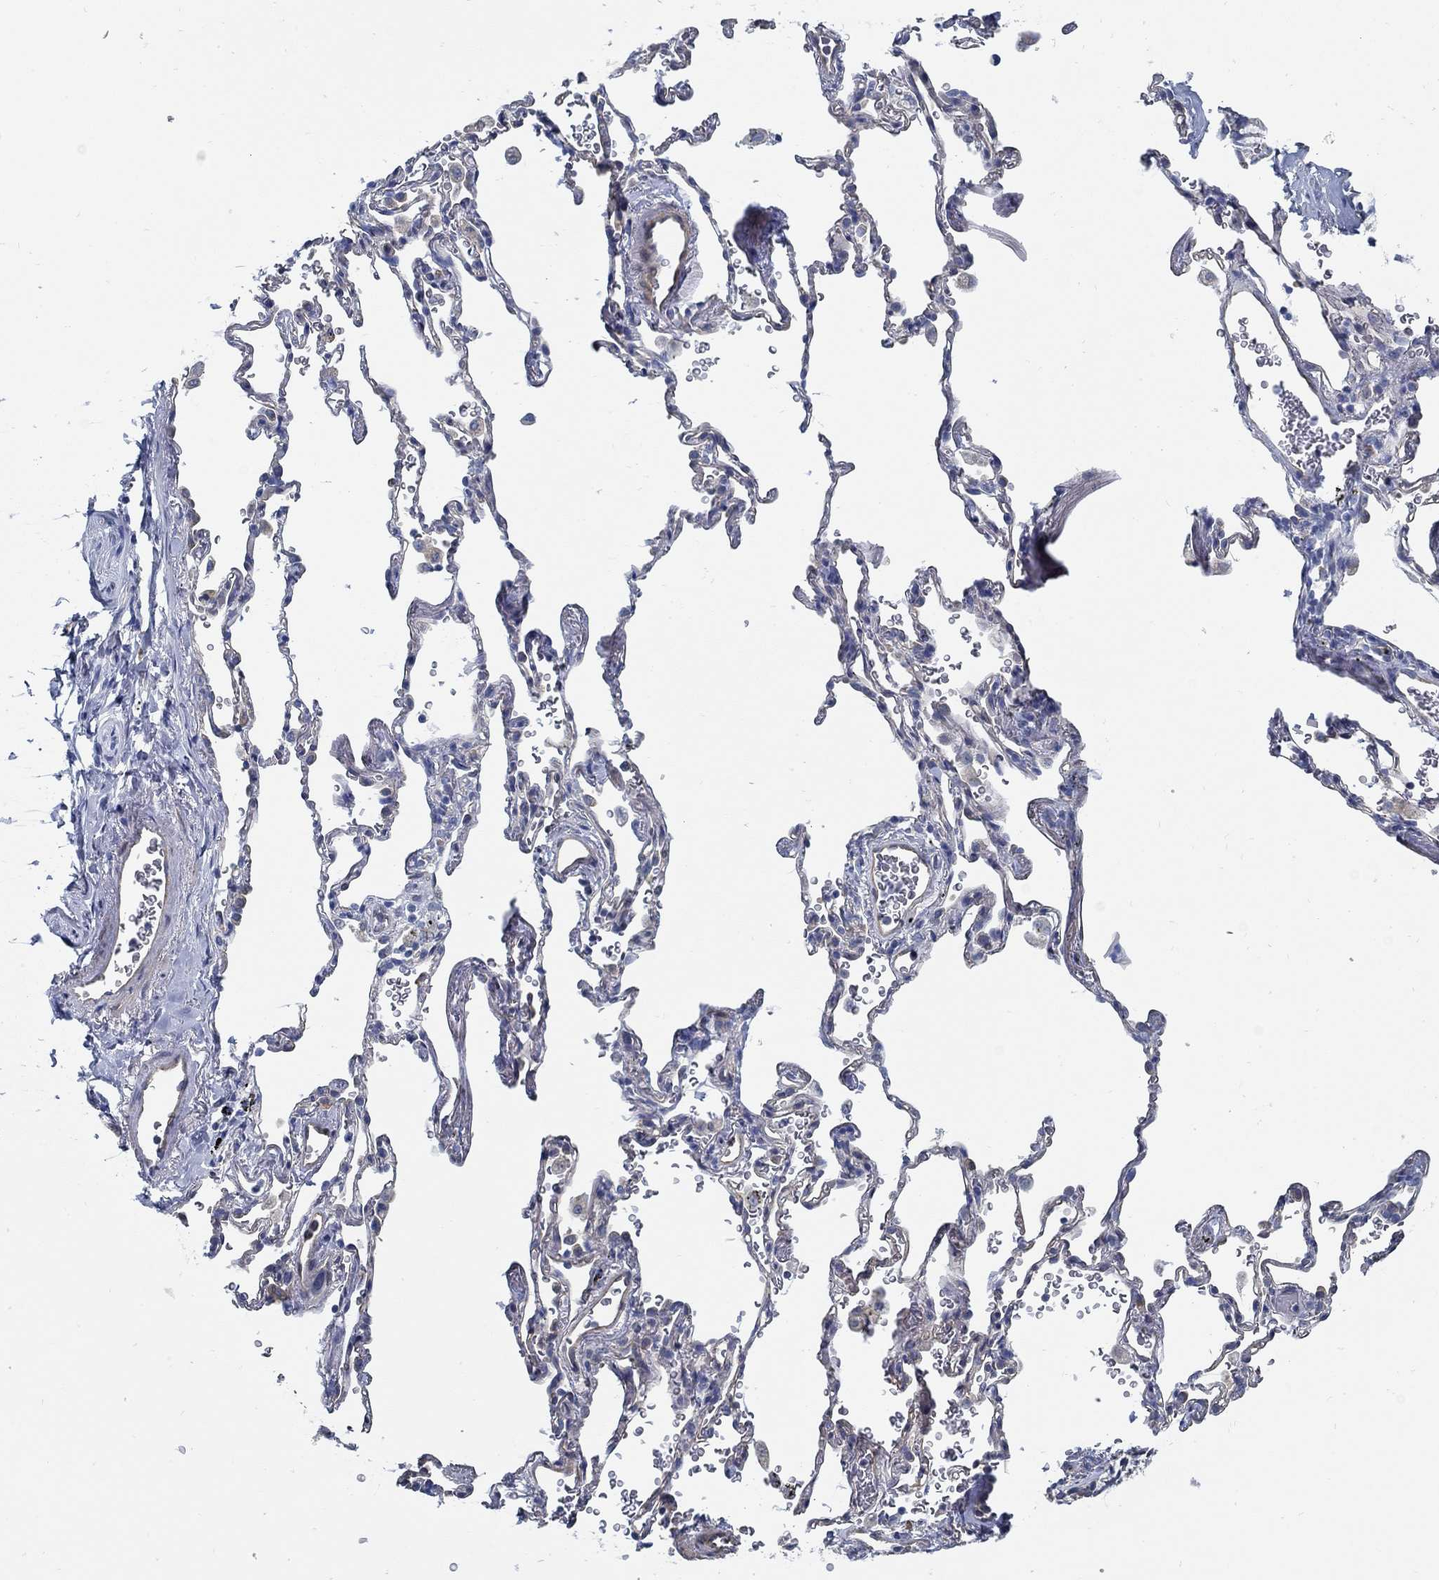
{"staining": {"intensity": "negative", "quantity": "none", "location": "none"}, "tissue": "soft tissue", "cell_type": "Fibroblasts", "image_type": "normal", "snomed": [{"axis": "morphology", "description": "Normal tissue, NOS"}, {"axis": "morphology", "description": "Adenocarcinoma, NOS"}, {"axis": "topography", "description": "Cartilage tissue"}, {"axis": "topography", "description": "Lung"}], "caption": "IHC micrograph of unremarkable human soft tissue stained for a protein (brown), which displays no positivity in fibroblasts. Brightfield microscopy of immunohistochemistry (IHC) stained with DAB (3,3'-diaminobenzidine) (brown) and hematoxylin (blue), captured at high magnification.", "gene": "C15orf39", "patient": {"sex": "male", "age": 59}}